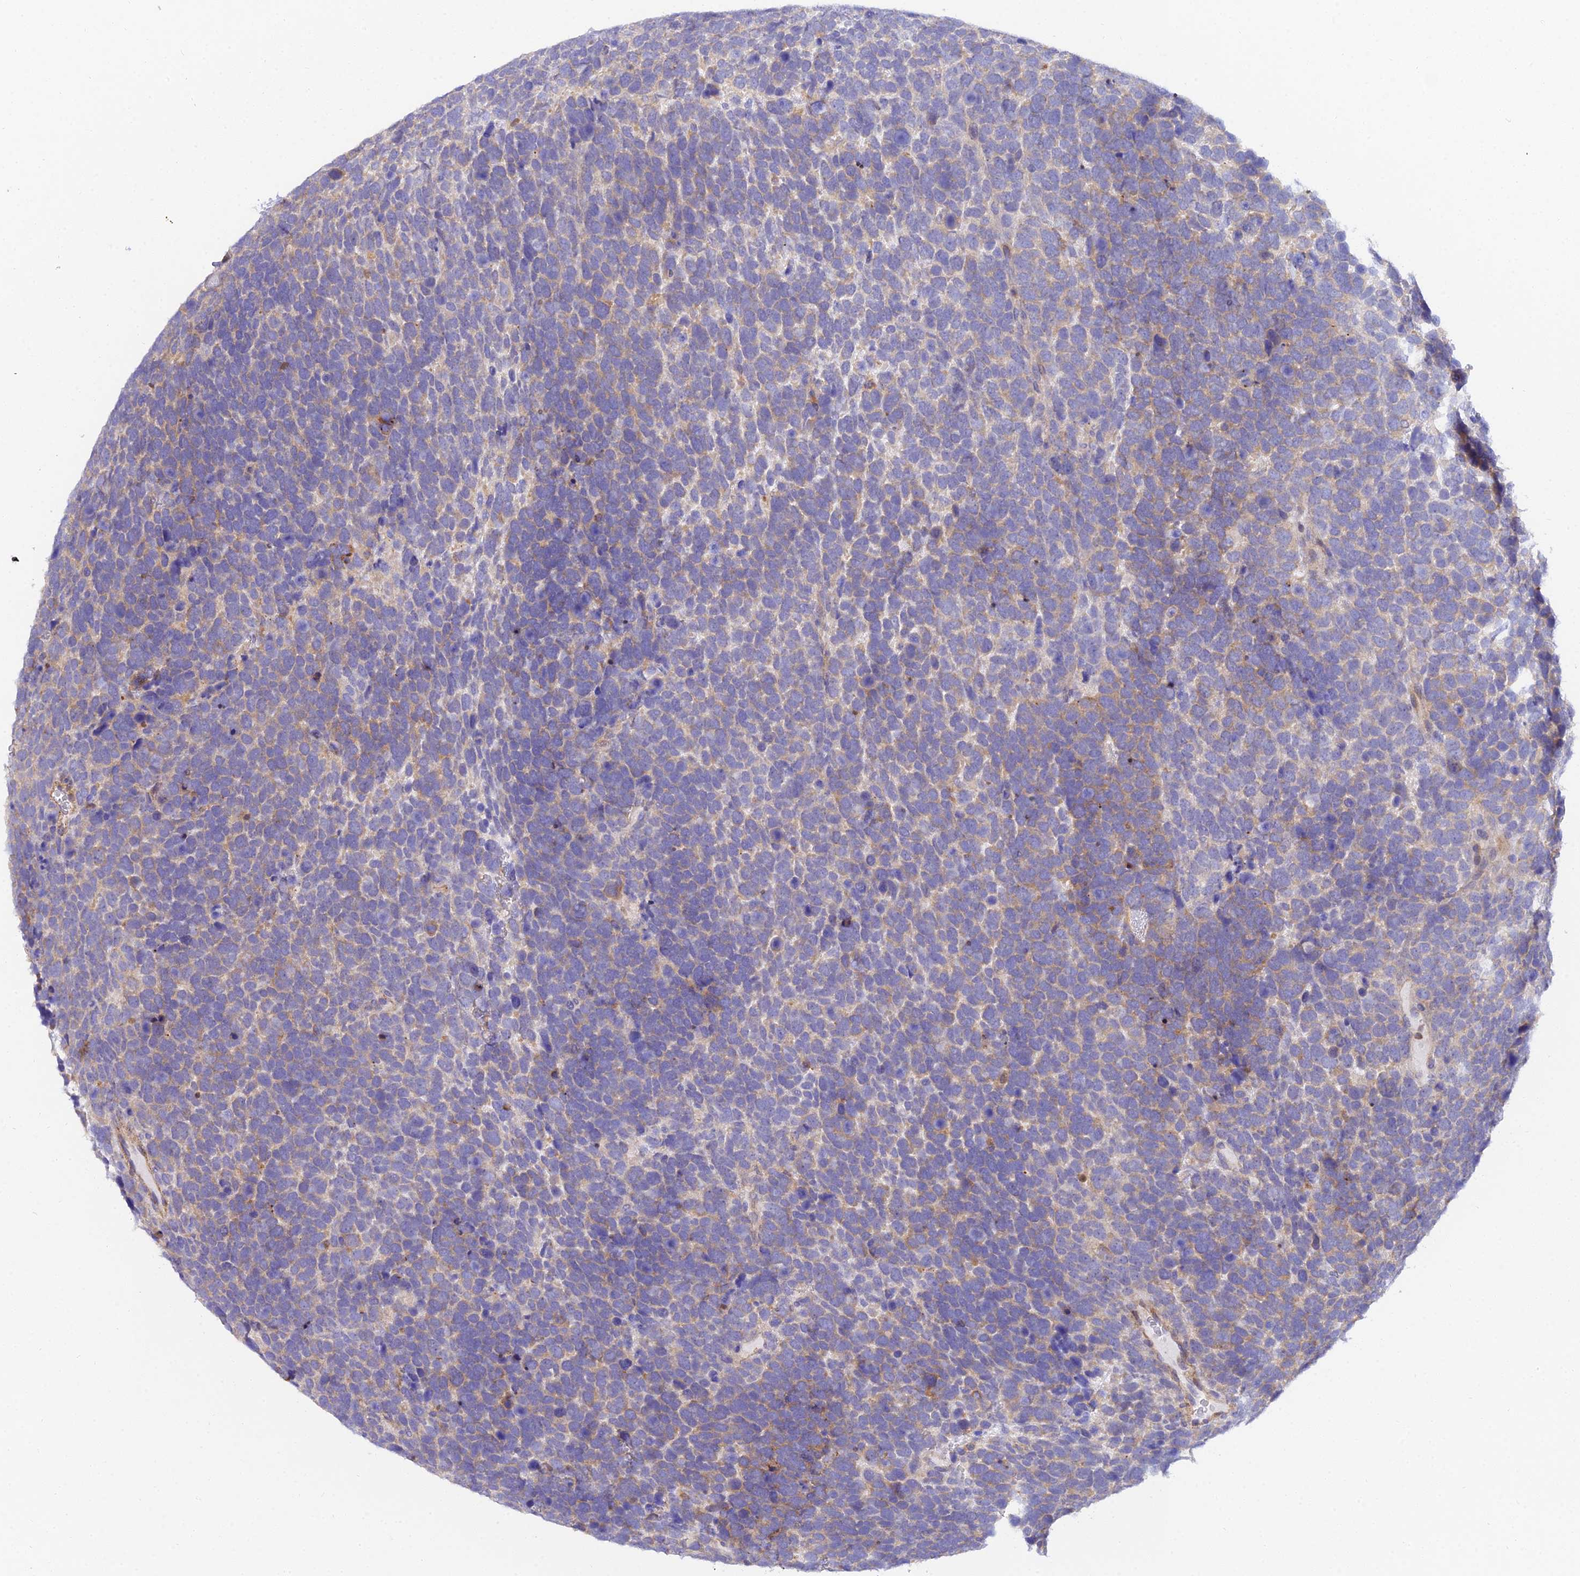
{"staining": {"intensity": "weak", "quantity": "25%-75%", "location": "cytoplasmic/membranous"}, "tissue": "urothelial cancer", "cell_type": "Tumor cells", "image_type": "cancer", "snomed": [{"axis": "morphology", "description": "Urothelial carcinoma, High grade"}, {"axis": "topography", "description": "Urinary bladder"}], "caption": "Weak cytoplasmic/membranous positivity for a protein is present in approximately 25%-75% of tumor cells of urothelial cancer using IHC.", "gene": "ARL8B", "patient": {"sex": "female", "age": 82}}